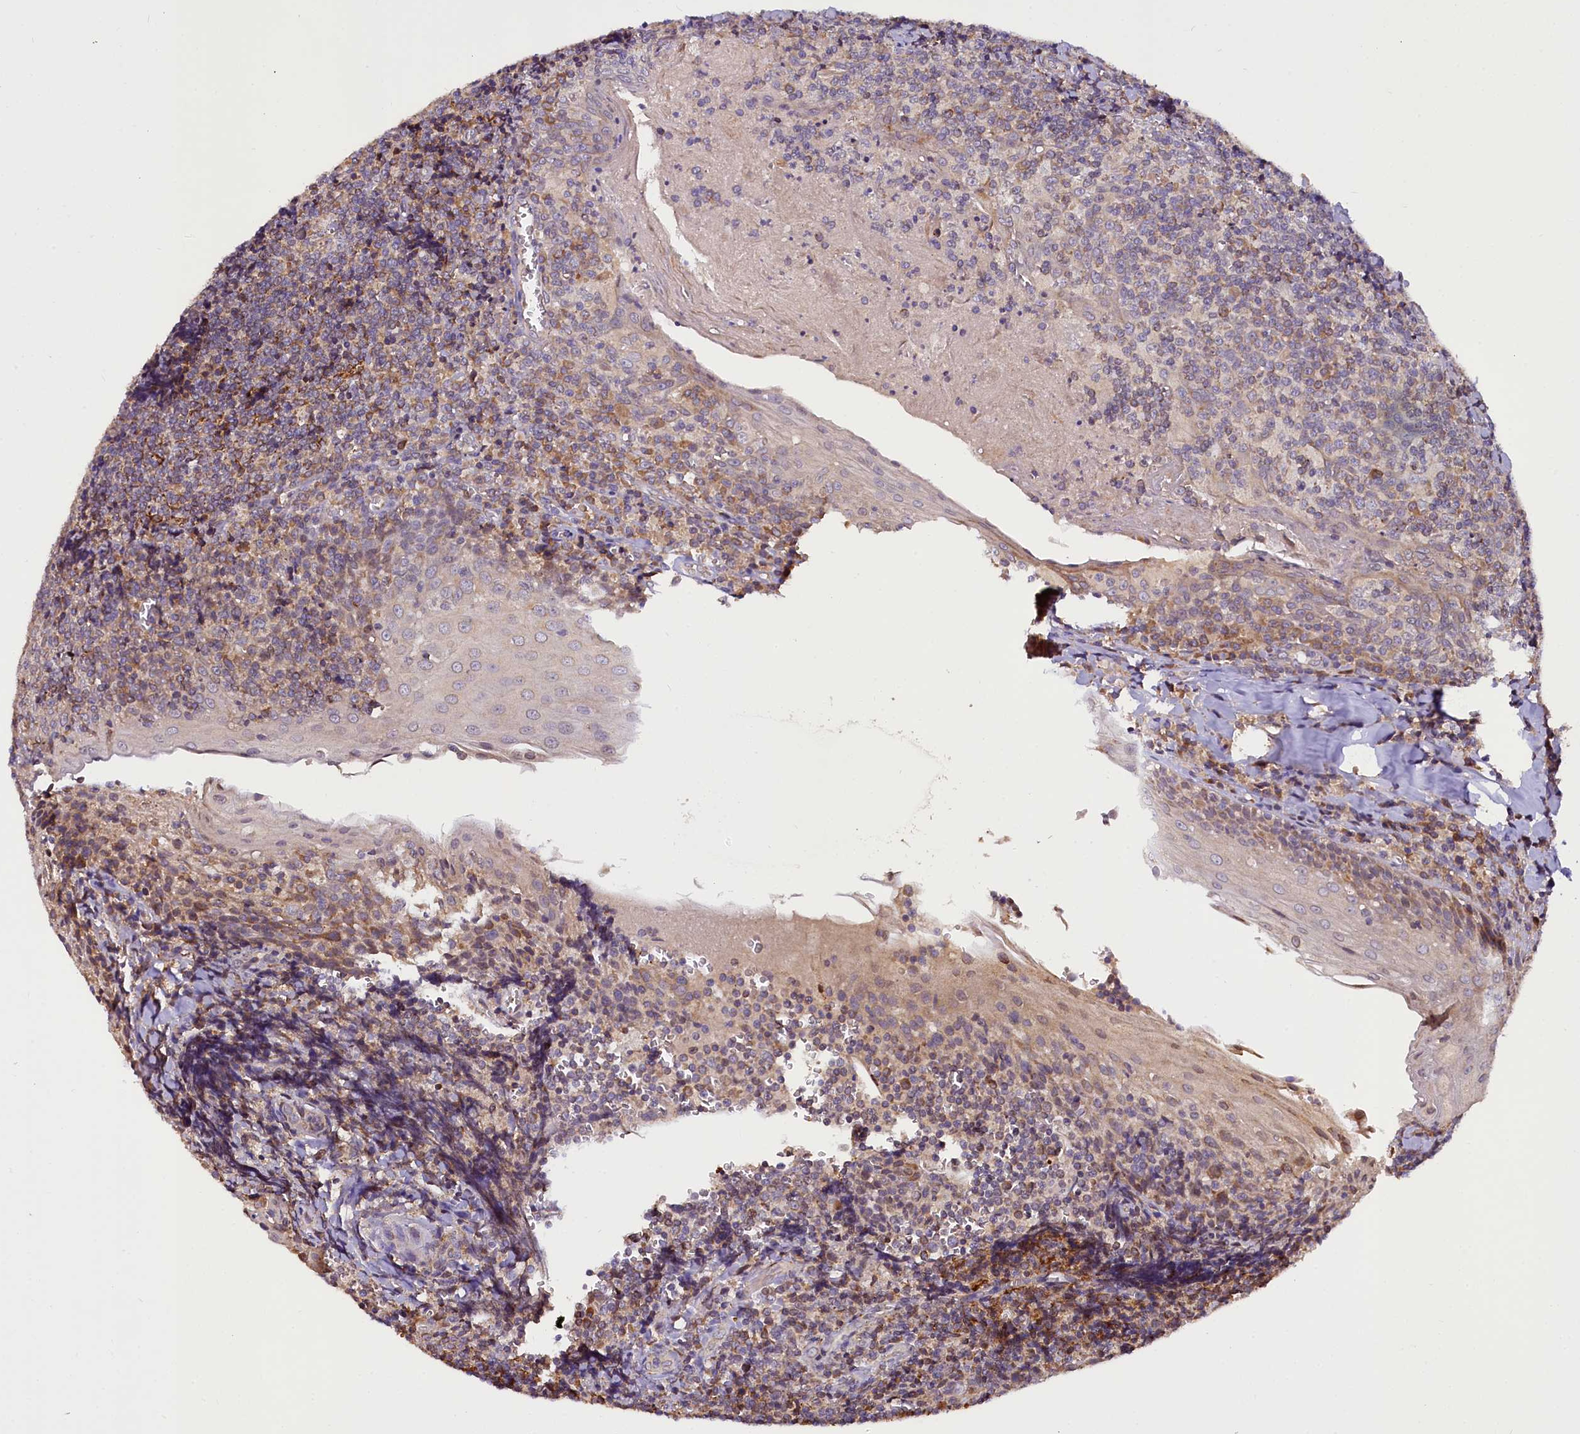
{"staining": {"intensity": "moderate", "quantity": "25%-75%", "location": "cytoplasmic/membranous"}, "tissue": "tonsil", "cell_type": "Germinal center cells", "image_type": "normal", "snomed": [{"axis": "morphology", "description": "Normal tissue, NOS"}, {"axis": "topography", "description": "Tonsil"}], "caption": "Immunohistochemical staining of normal tonsil shows moderate cytoplasmic/membranous protein positivity in about 25%-75% of germinal center cells. (IHC, brightfield microscopy, high magnification).", "gene": "SUPV3L1", "patient": {"sex": "male", "age": 27}}